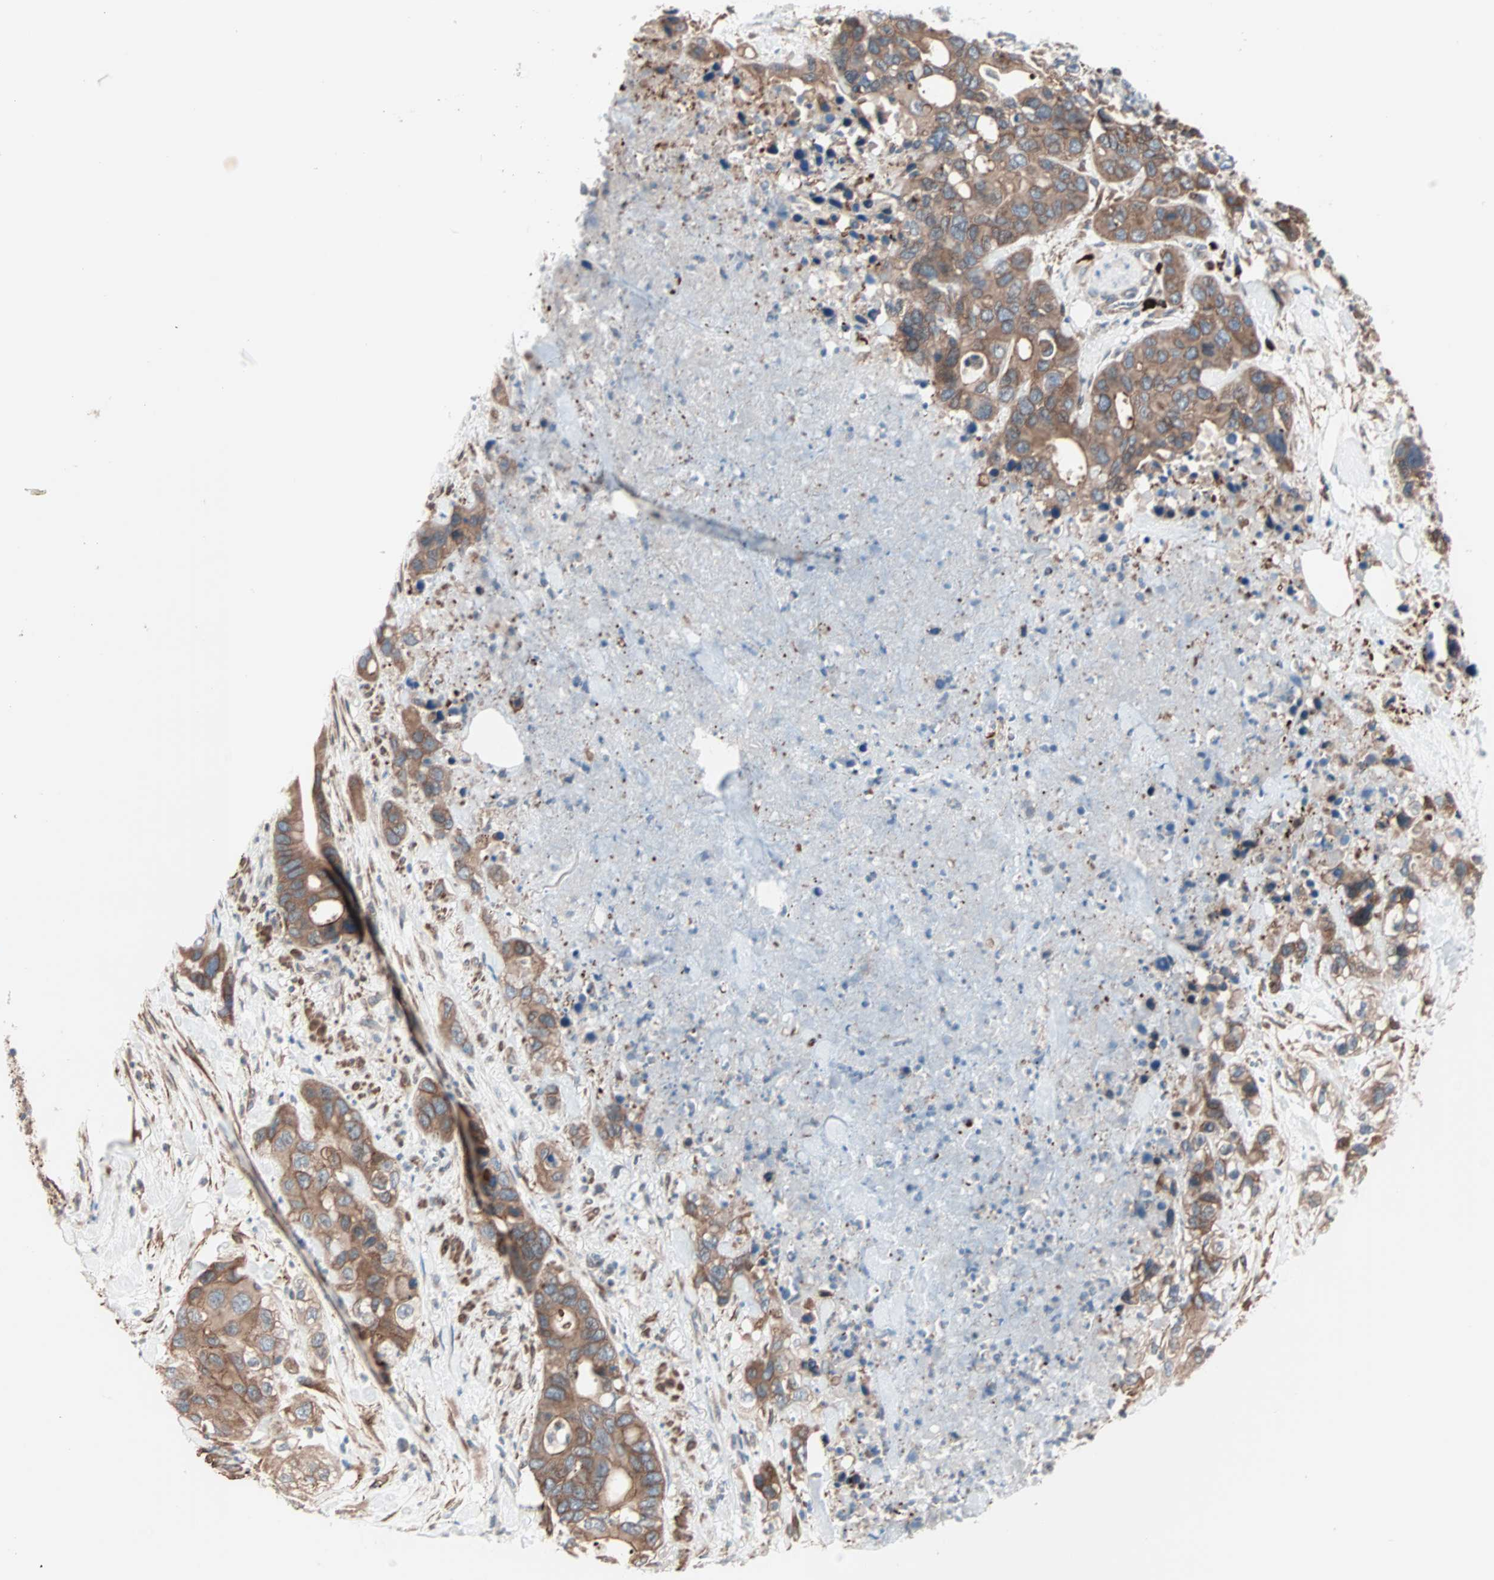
{"staining": {"intensity": "moderate", "quantity": ">75%", "location": "cytoplasmic/membranous"}, "tissue": "pancreatic cancer", "cell_type": "Tumor cells", "image_type": "cancer", "snomed": [{"axis": "morphology", "description": "Adenocarcinoma, NOS"}, {"axis": "topography", "description": "Pancreas"}], "caption": "DAB immunohistochemical staining of human pancreatic cancer (adenocarcinoma) demonstrates moderate cytoplasmic/membranous protein positivity in about >75% of tumor cells. The staining was performed using DAB, with brown indicating positive protein expression. Nuclei are stained blue with hematoxylin.", "gene": "ALG5", "patient": {"sex": "female", "age": 71}}